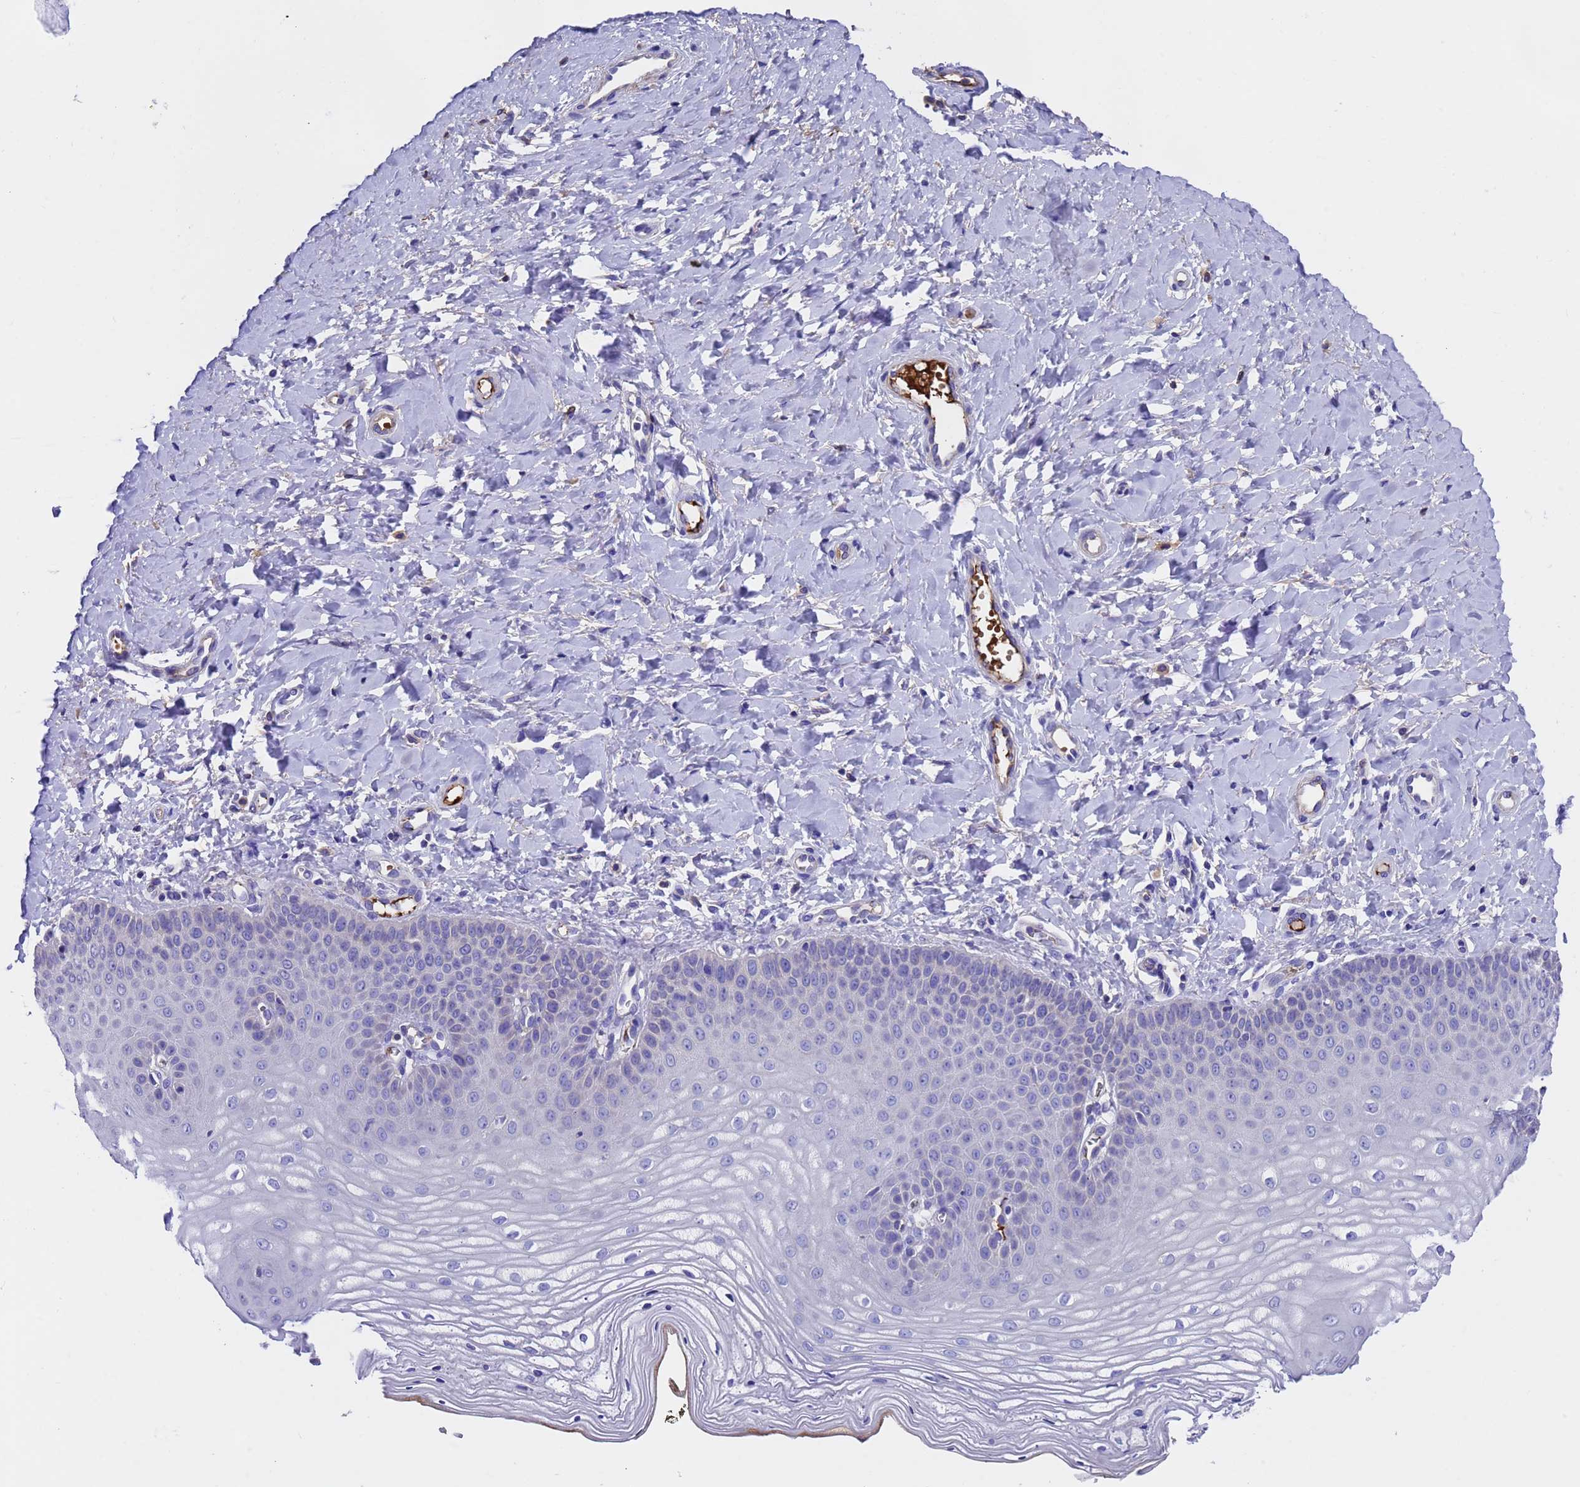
{"staining": {"intensity": "weak", "quantity": "<25%", "location": "cytoplasmic/membranous"}, "tissue": "vagina", "cell_type": "Squamous epithelial cells", "image_type": "normal", "snomed": [{"axis": "morphology", "description": "Normal tissue, NOS"}, {"axis": "topography", "description": "Vagina"}, {"axis": "topography", "description": "Cervix"}], "caption": "Immunohistochemistry photomicrograph of normal vagina stained for a protein (brown), which exhibits no expression in squamous epithelial cells. The staining is performed using DAB (3,3'-diaminobenzidine) brown chromogen with nuclei counter-stained in using hematoxylin.", "gene": "ELP6", "patient": {"sex": "female", "age": 40}}